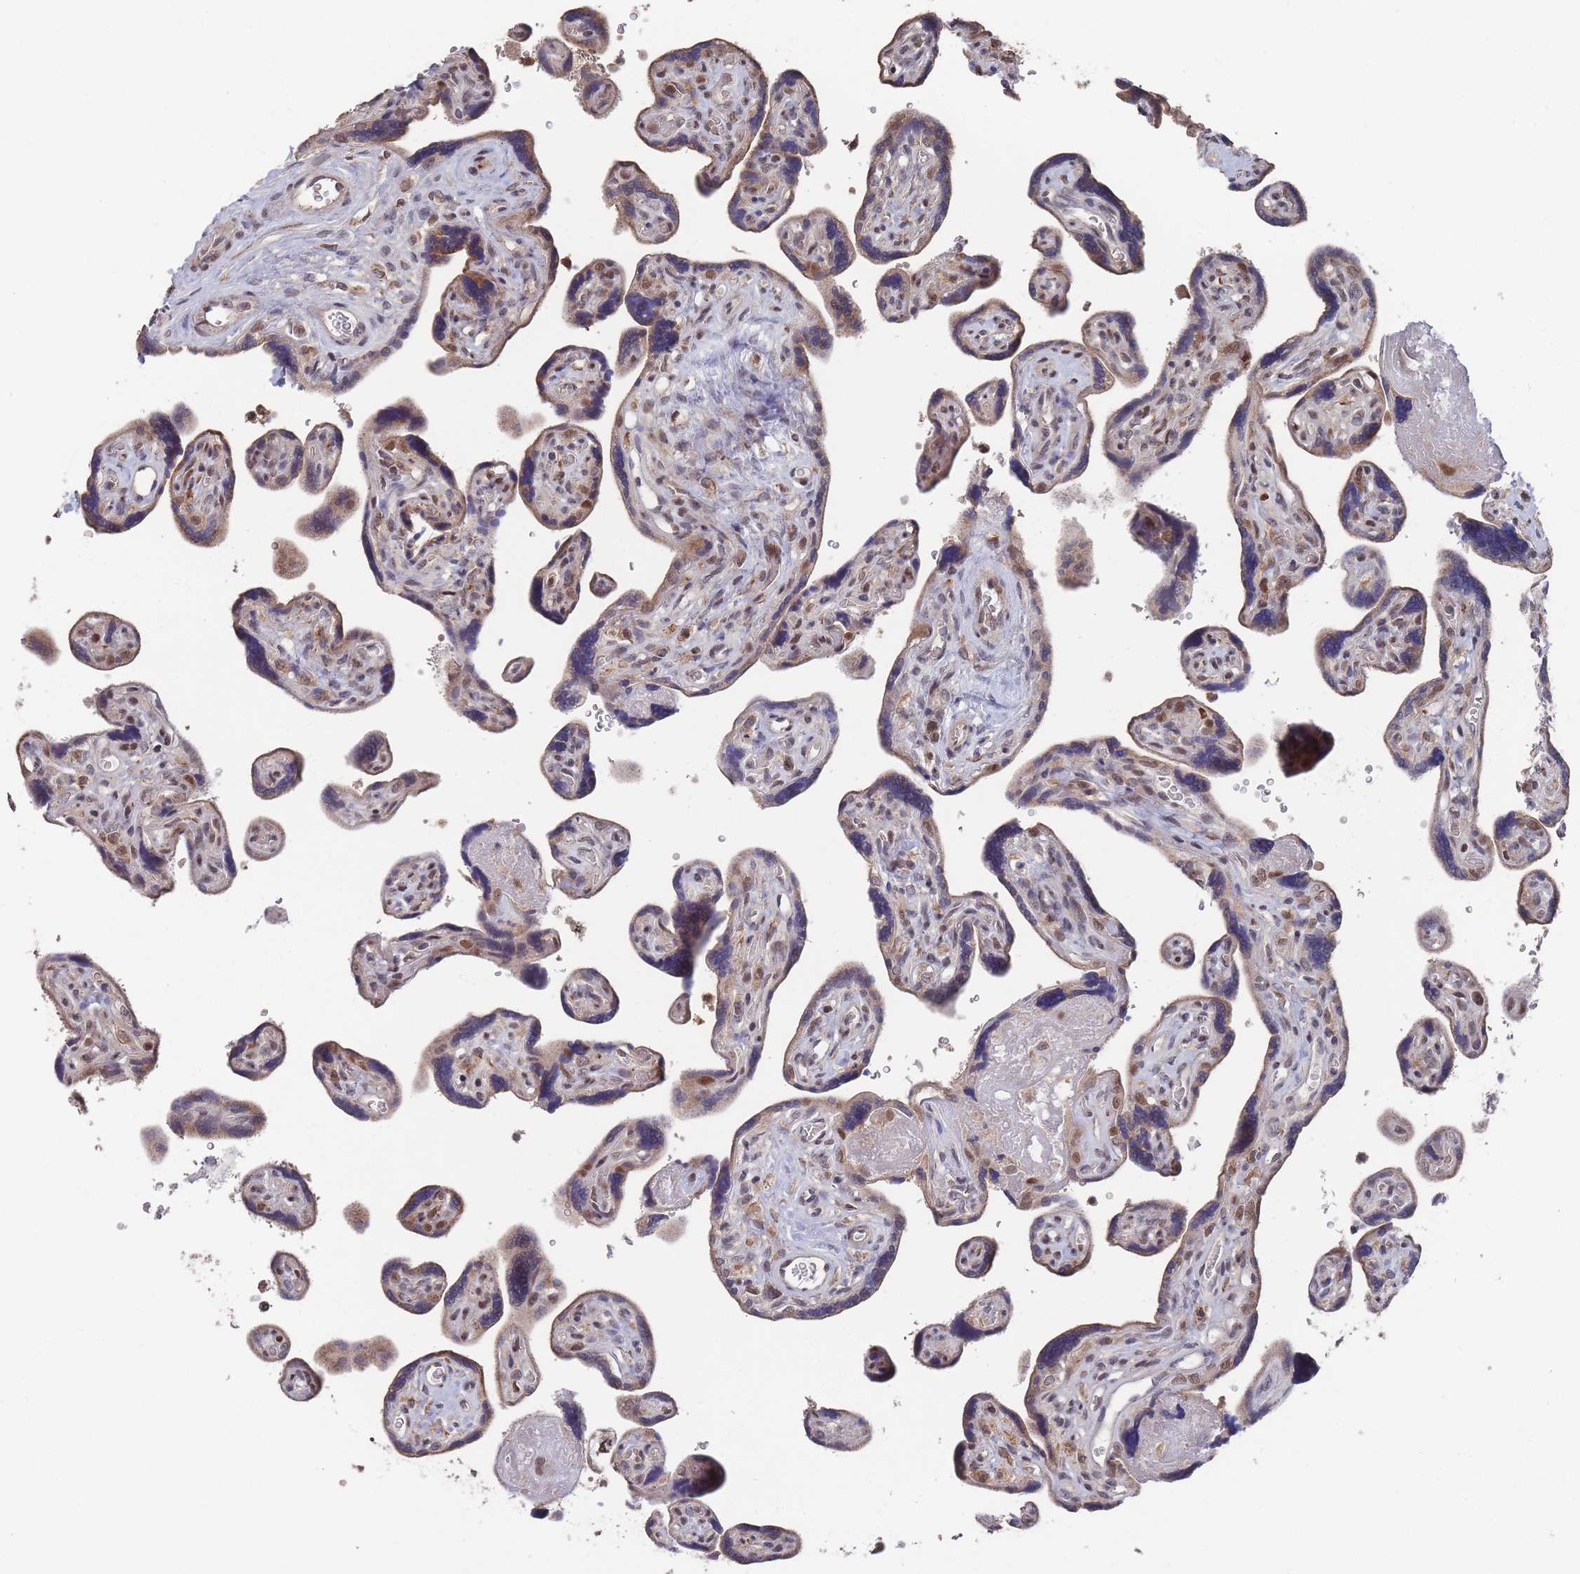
{"staining": {"intensity": "moderate", "quantity": ">75%", "location": "cytoplasmic/membranous,nuclear"}, "tissue": "placenta", "cell_type": "Decidual cells", "image_type": "normal", "snomed": [{"axis": "morphology", "description": "Normal tissue, NOS"}, {"axis": "topography", "description": "Placenta"}], "caption": "Immunohistochemistry of unremarkable human placenta exhibits medium levels of moderate cytoplasmic/membranous,nuclear staining in approximately >75% of decidual cells.", "gene": "SF3B1", "patient": {"sex": "female", "age": 39}}